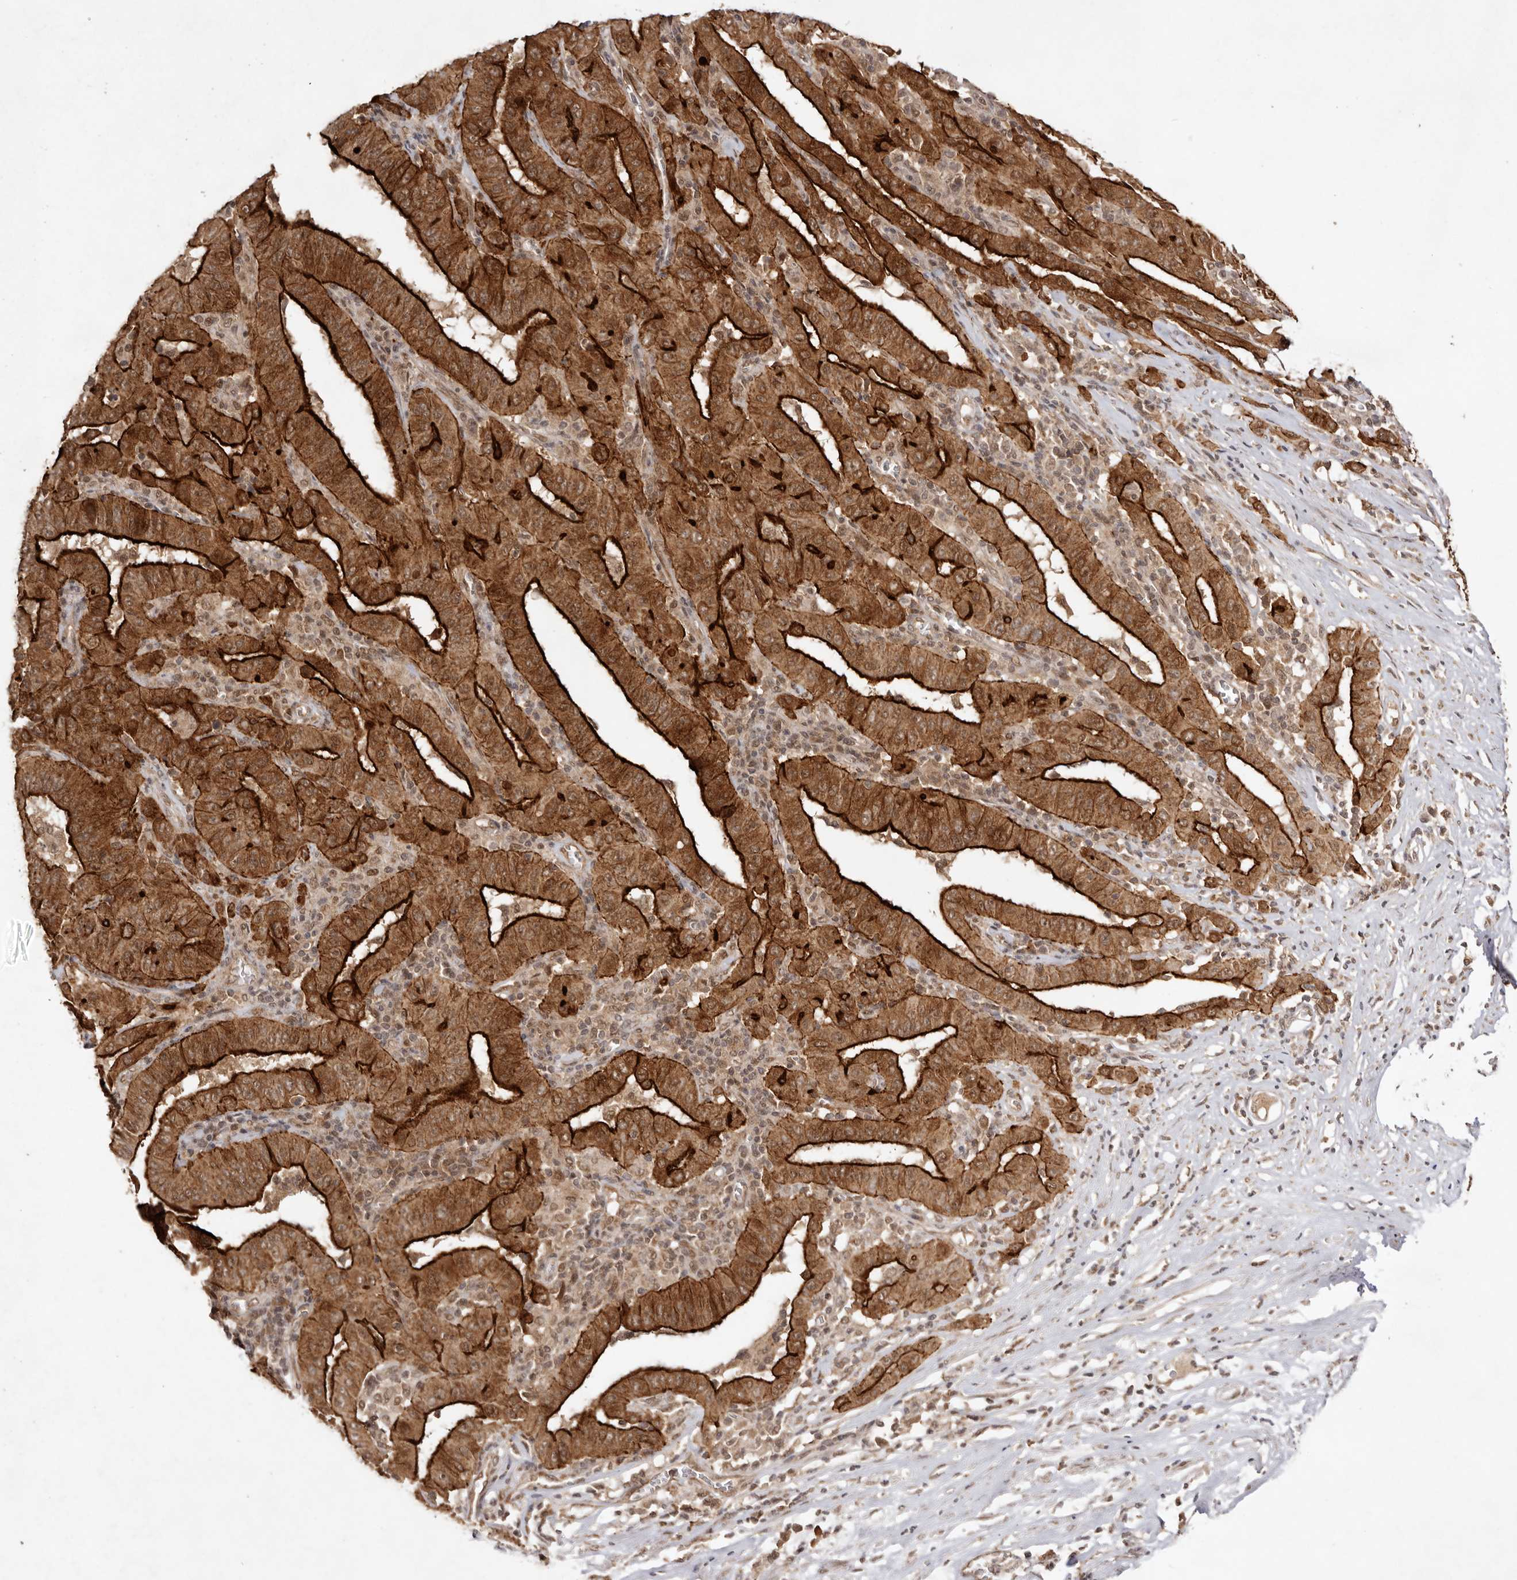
{"staining": {"intensity": "strong", "quantity": ">75%", "location": "cytoplasmic/membranous"}, "tissue": "pancreatic cancer", "cell_type": "Tumor cells", "image_type": "cancer", "snomed": [{"axis": "morphology", "description": "Adenocarcinoma, NOS"}, {"axis": "topography", "description": "Pancreas"}], "caption": "Immunohistochemistry histopathology image of human adenocarcinoma (pancreatic) stained for a protein (brown), which demonstrates high levels of strong cytoplasmic/membranous positivity in approximately >75% of tumor cells.", "gene": "TARS2", "patient": {"sex": "male", "age": 63}}